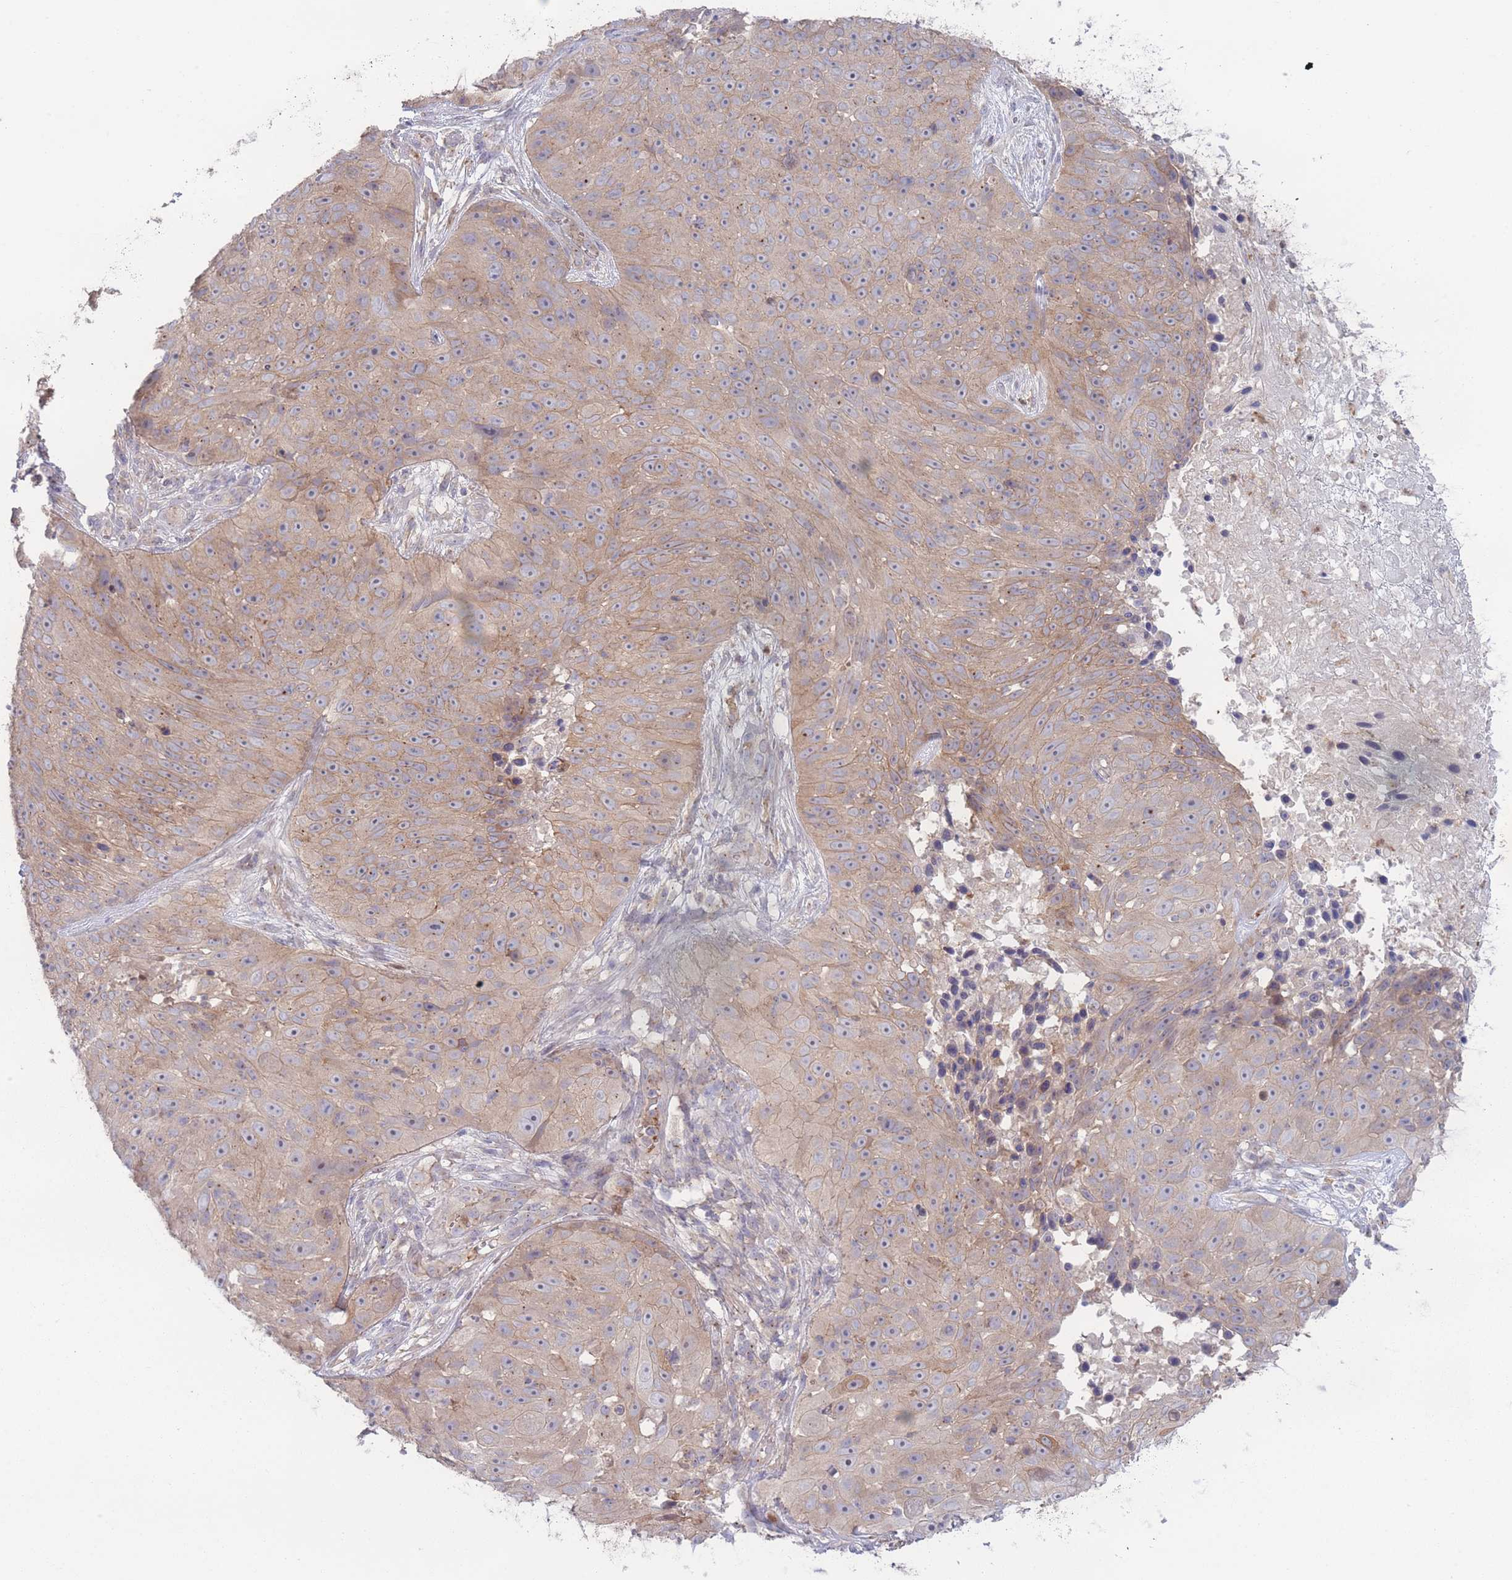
{"staining": {"intensity": "weak", "quantity": "25%-75%", "location": "cytoplasmic/membranous"}, "tissue": "skin cancer", "cell_type": "Tumor cells", "image_type": "cancer", "snomed": [{"axis": "morphology", "description": "Squamous cell carcinoma, NOS"}, {"axis": "topography", "description": "Skin"}], "caption": "Protein expression analysis of skin cancer displays weak cytoplasmic/membranous expression in approximately 25%-75% of tumor cells.", "gene": "STEAP3", "patient": {"sex": "female", "age": 87}}